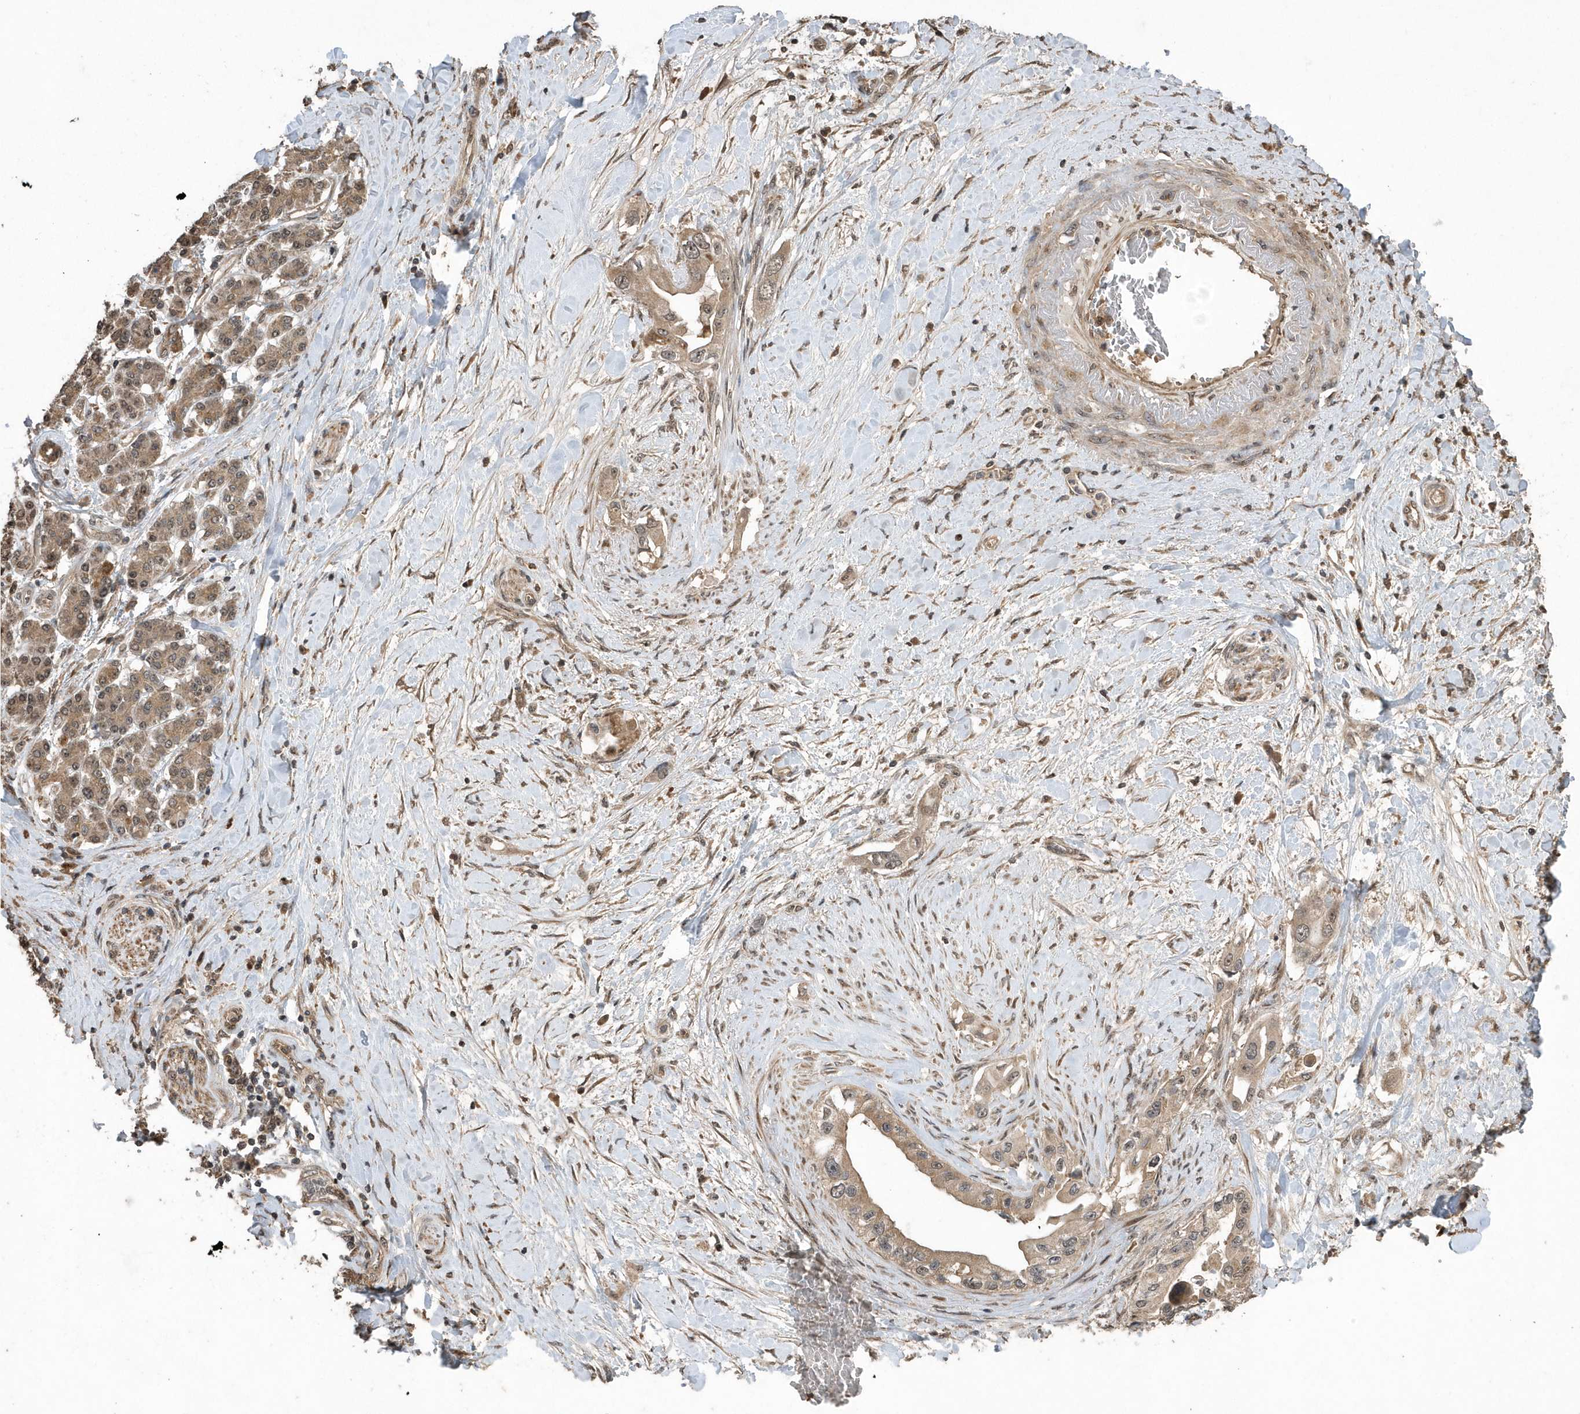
{"staining": {"intensity": "weak", "quantity": "25%-75%", "location": "cytoplasmic/membranous"}, "tissue": "pancreatic cancer", "cell_type": "Tumor cells", "image_type": "cancer", "snomed": [{"axis": "morphology", "description": "Inflammation, NOS"}, {"axis": "morphology", "description": "Adenocarcinoma, NOS"}, {"axis": "topography", "description": "Pancreas"}], "caption": "Immunohistochemistry (IHC) staining of pancreatic cancer, which exhibits low levels of weak cytoplasmic/membranous positivity in about 25%-75% of tumor cells indicating weak cytoplasmic/membranous protein staining. The staining was performed using DAB (3,3'-diaminobenzidine) (brown) for protein detection and nuclei were counterstained in hematoxylin (blue).", "gene": "WASHC5", "patient": {"sex": "female", "age": 56}}